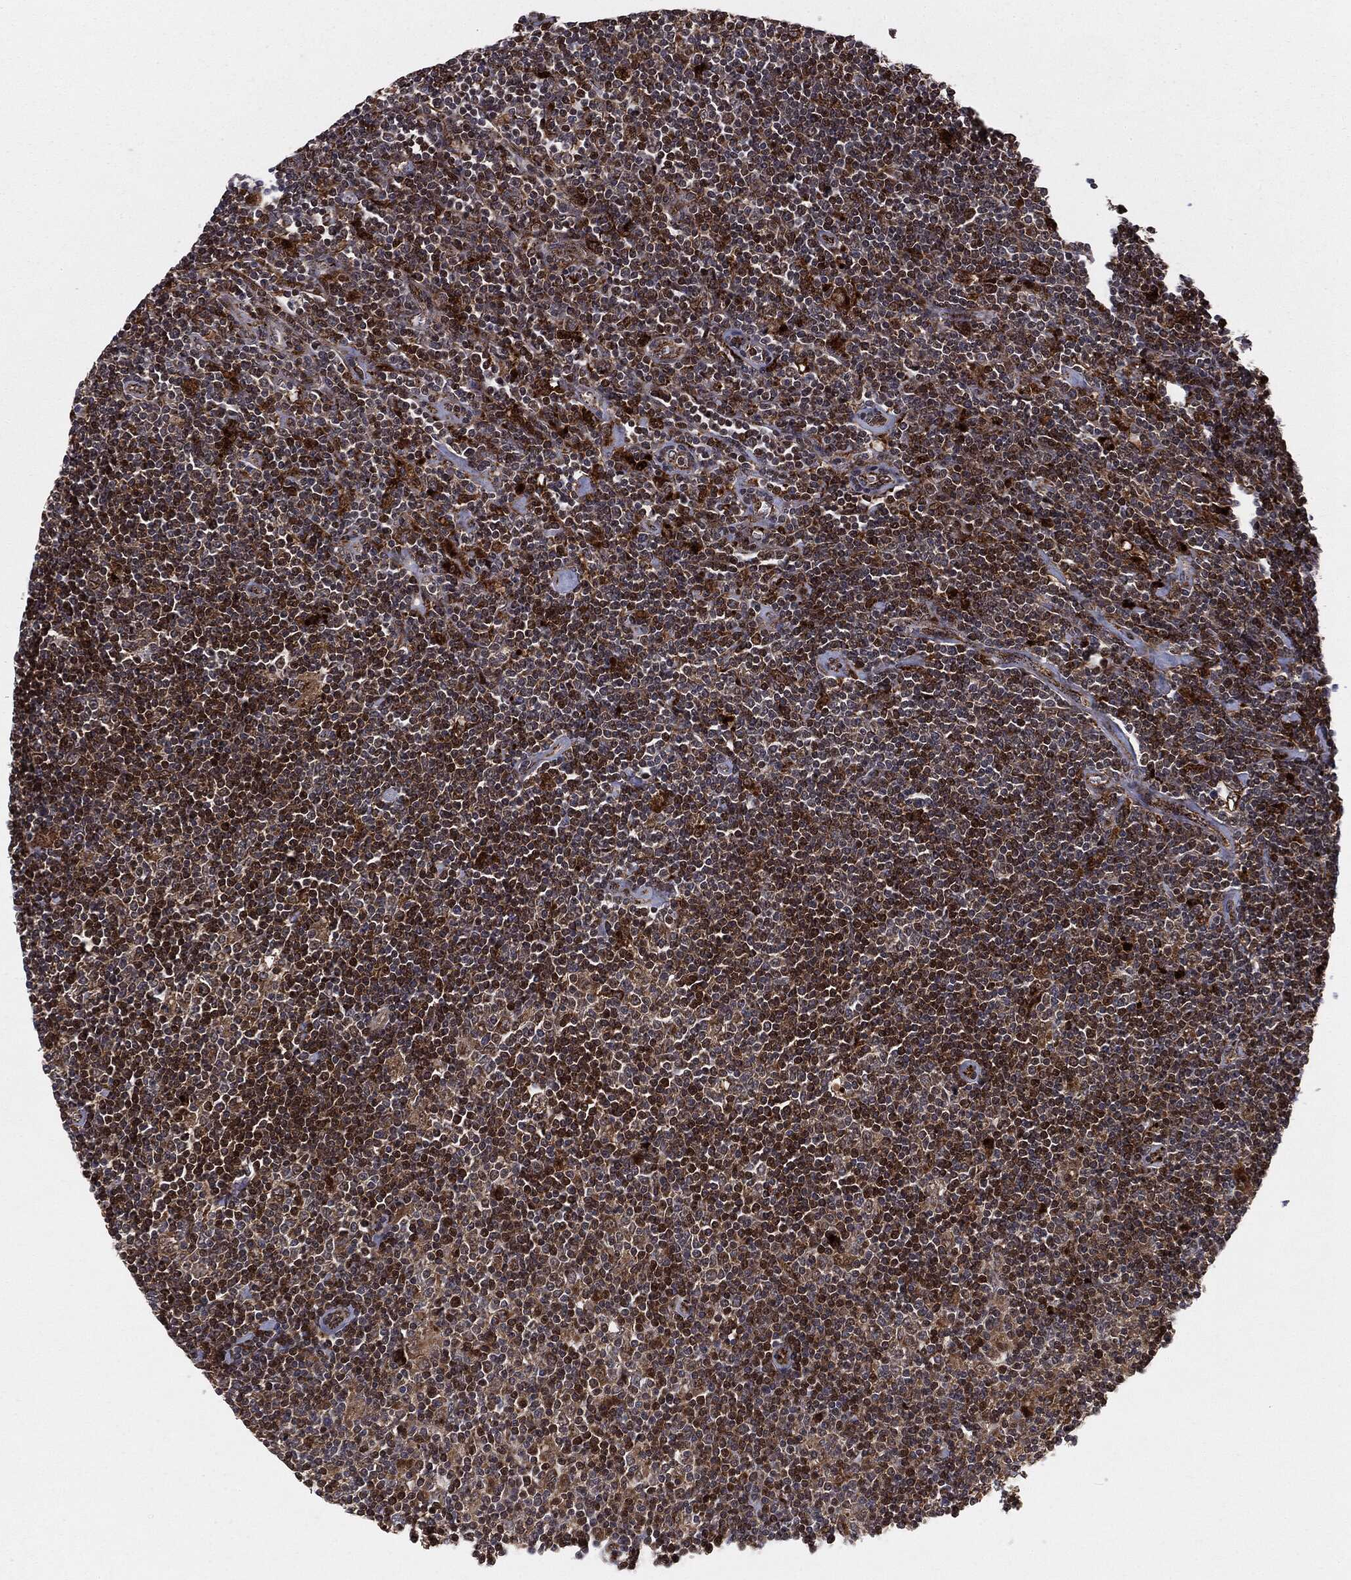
{"staining": {"intensity": "moderate", "quantity": "25%-75%", "location": "cytoplasmic/membranous"}, "tissue": "lymphoma", "cell_type": "Tumor cells", "image_type": "cancer", "snomed": [{"axis": "morphology", "description": "Hodgkin's disease, NOS"}, {"axis": "topography", "description": "Lymph node"}], "caption": "Lymphoma stained with a brown dye reveals moderate cytoplasmic/membranous positive expression in approximately 25%-75% of tumor cells.", "gene": "PTEN", "patient": {"sex": "male", "age": 40}}